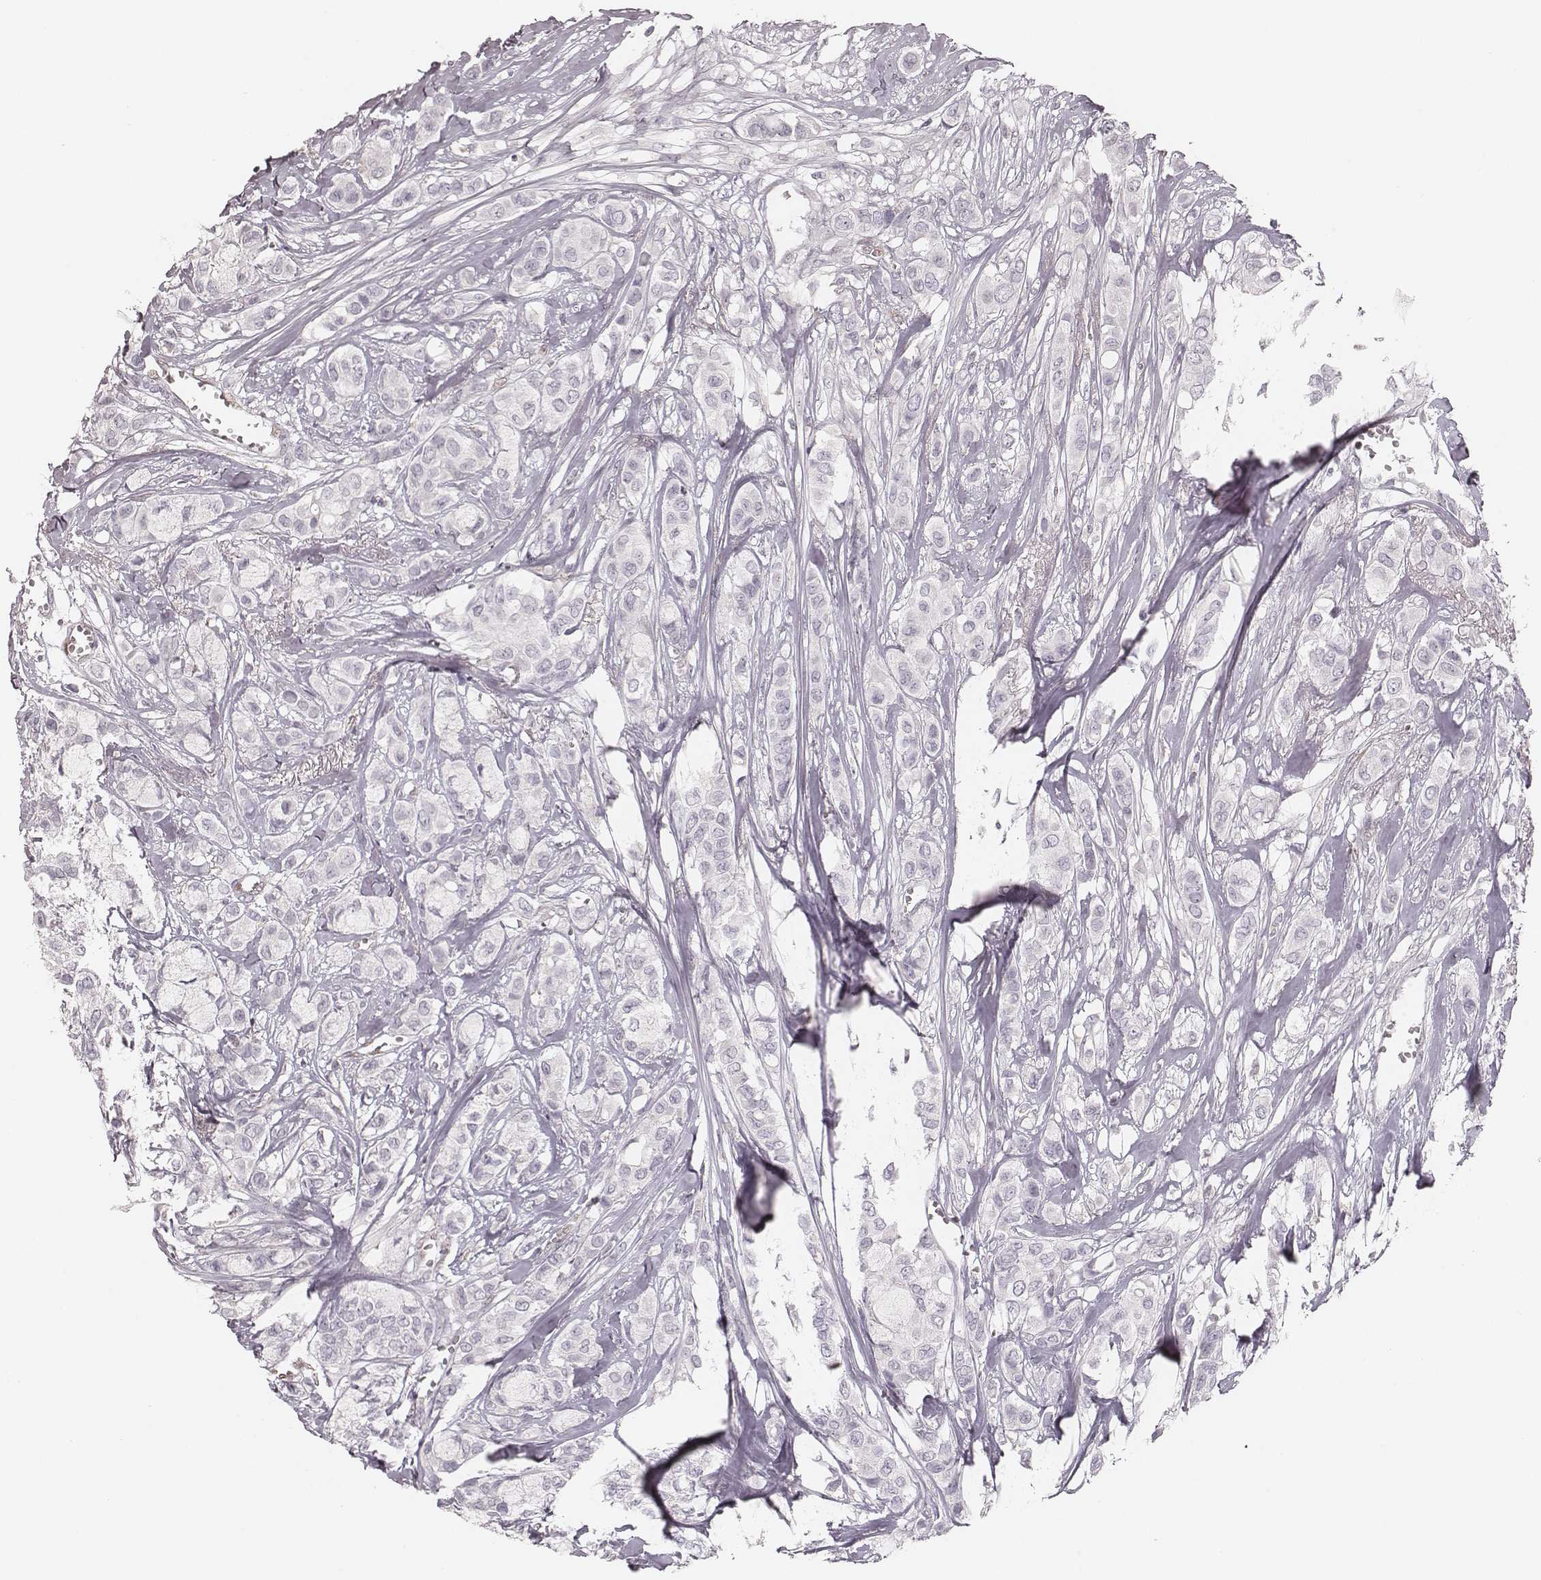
{"staining": {"intensity": "negative", "quantity": "none", "location": "none"}, "tissue": "breast cancer", "cell_type": "Tumor cells", "image_type": "cancer", "snomed": [{"axis": "morphology", "description": "Duct carcinoma"}, {"axis": "topography", "description": "Breast"}], "caption": "Immunohistochemistry of breast cancer shows no positivity in tumor cells. The staining is performed using DAB (3,3'-diaminobenzidine) brown chromogen with nuclei counter-stained in using hematoxylin.", "gene": "MSX1", "patient": {"sex": "female", "age": 85}}